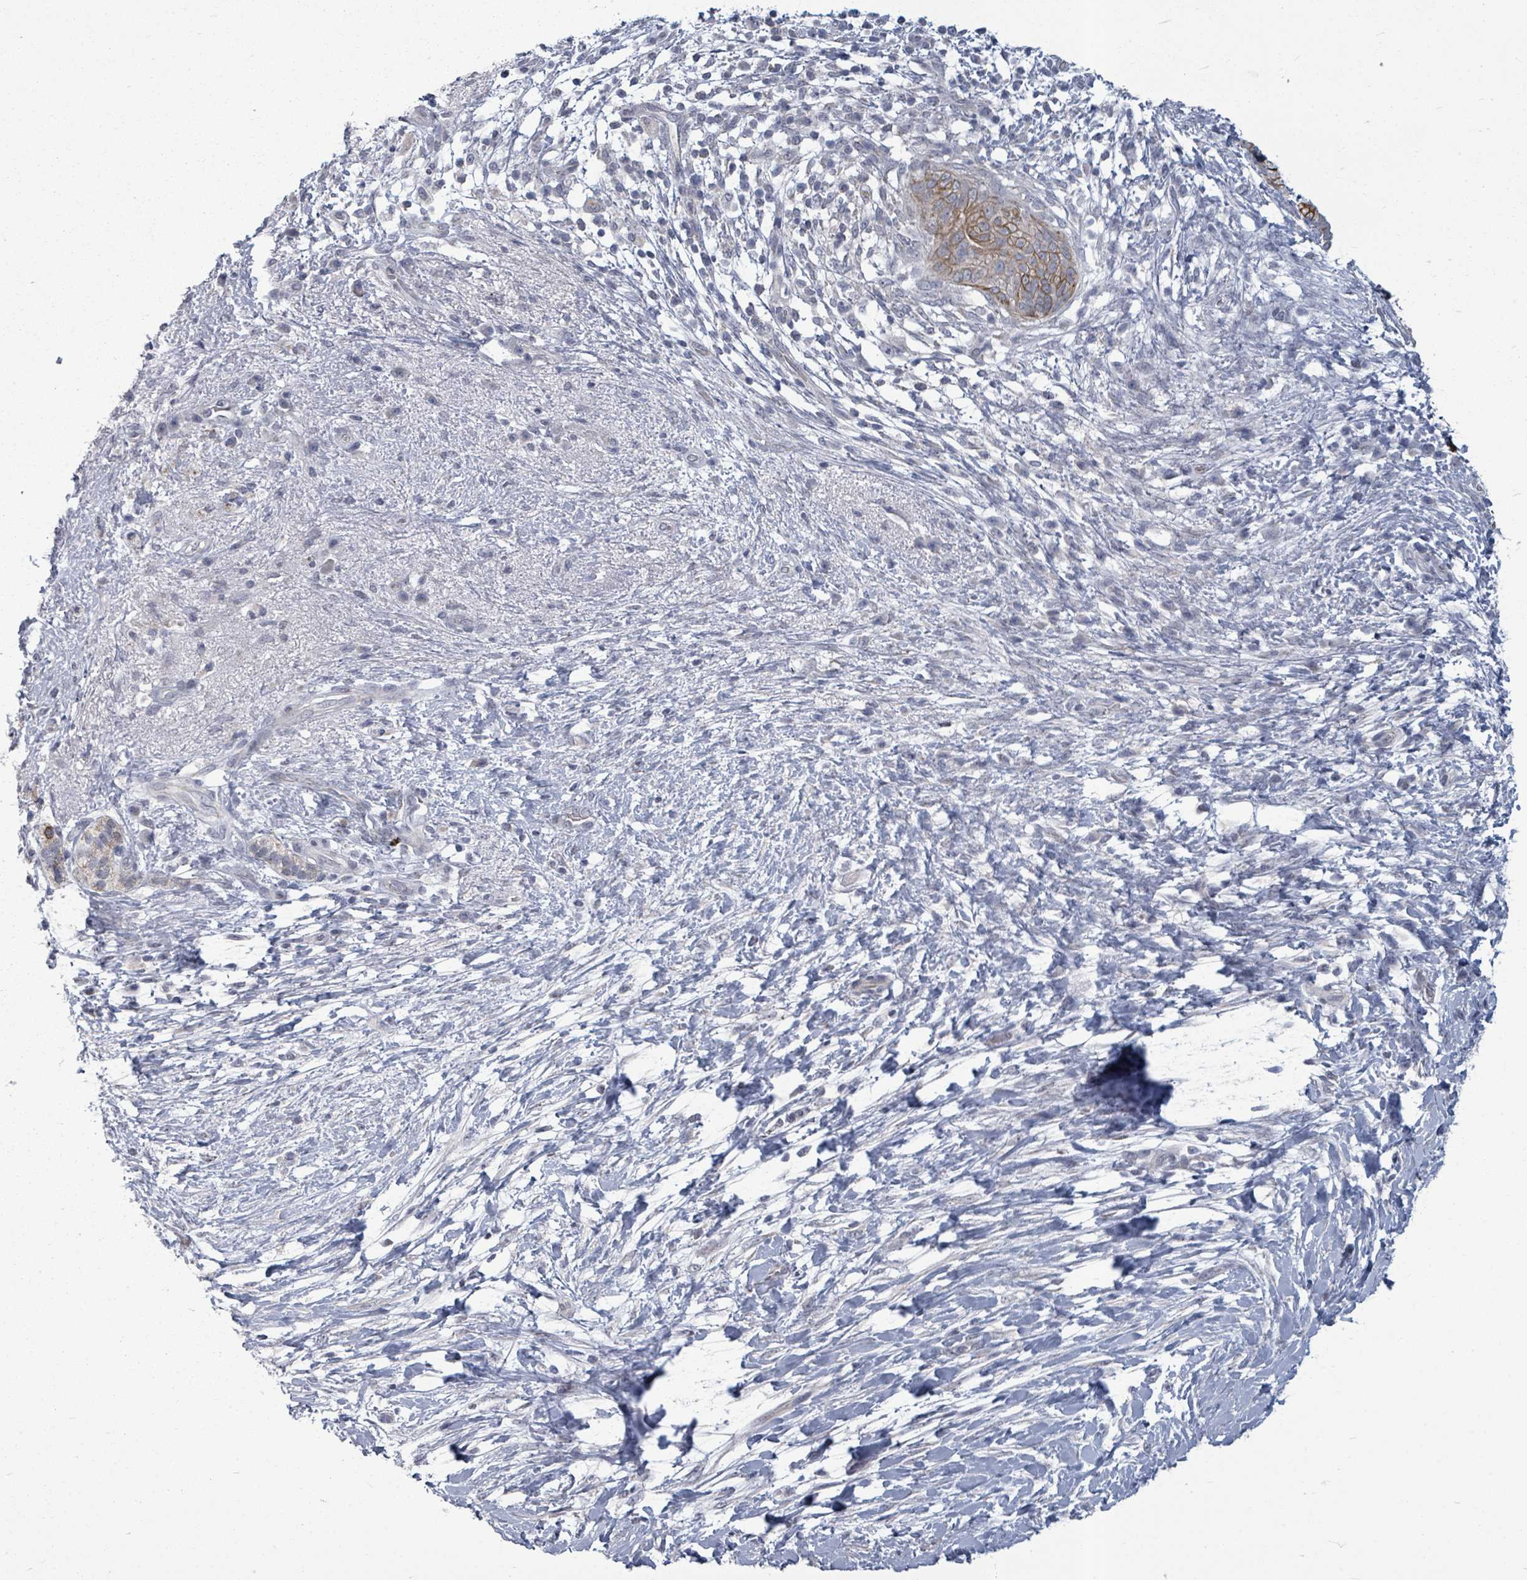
{"staining": {"intensity": "moderate", "quantity": "<25%", "location": "cytoplasmic/membranous"}, "tissue": "pancreatic cancer", "cell_type": "Tumor cells", "image_type": "cancer", "snomed": [{"axis": "morphology", "description": "Adenocarcinoma, NOS"}, {"axis": "topography", "description": "Pancreas"}], "caption": "An IHC photomicrograph of neoplastic tissue is shown. Protein staining in brown shows moderate cytoplasmic/membranous positivity in pancreatic adenocarcinoma within tumor cells.", "gene": "PTPN20", "patient": {"sex": "female", "age": 72}}